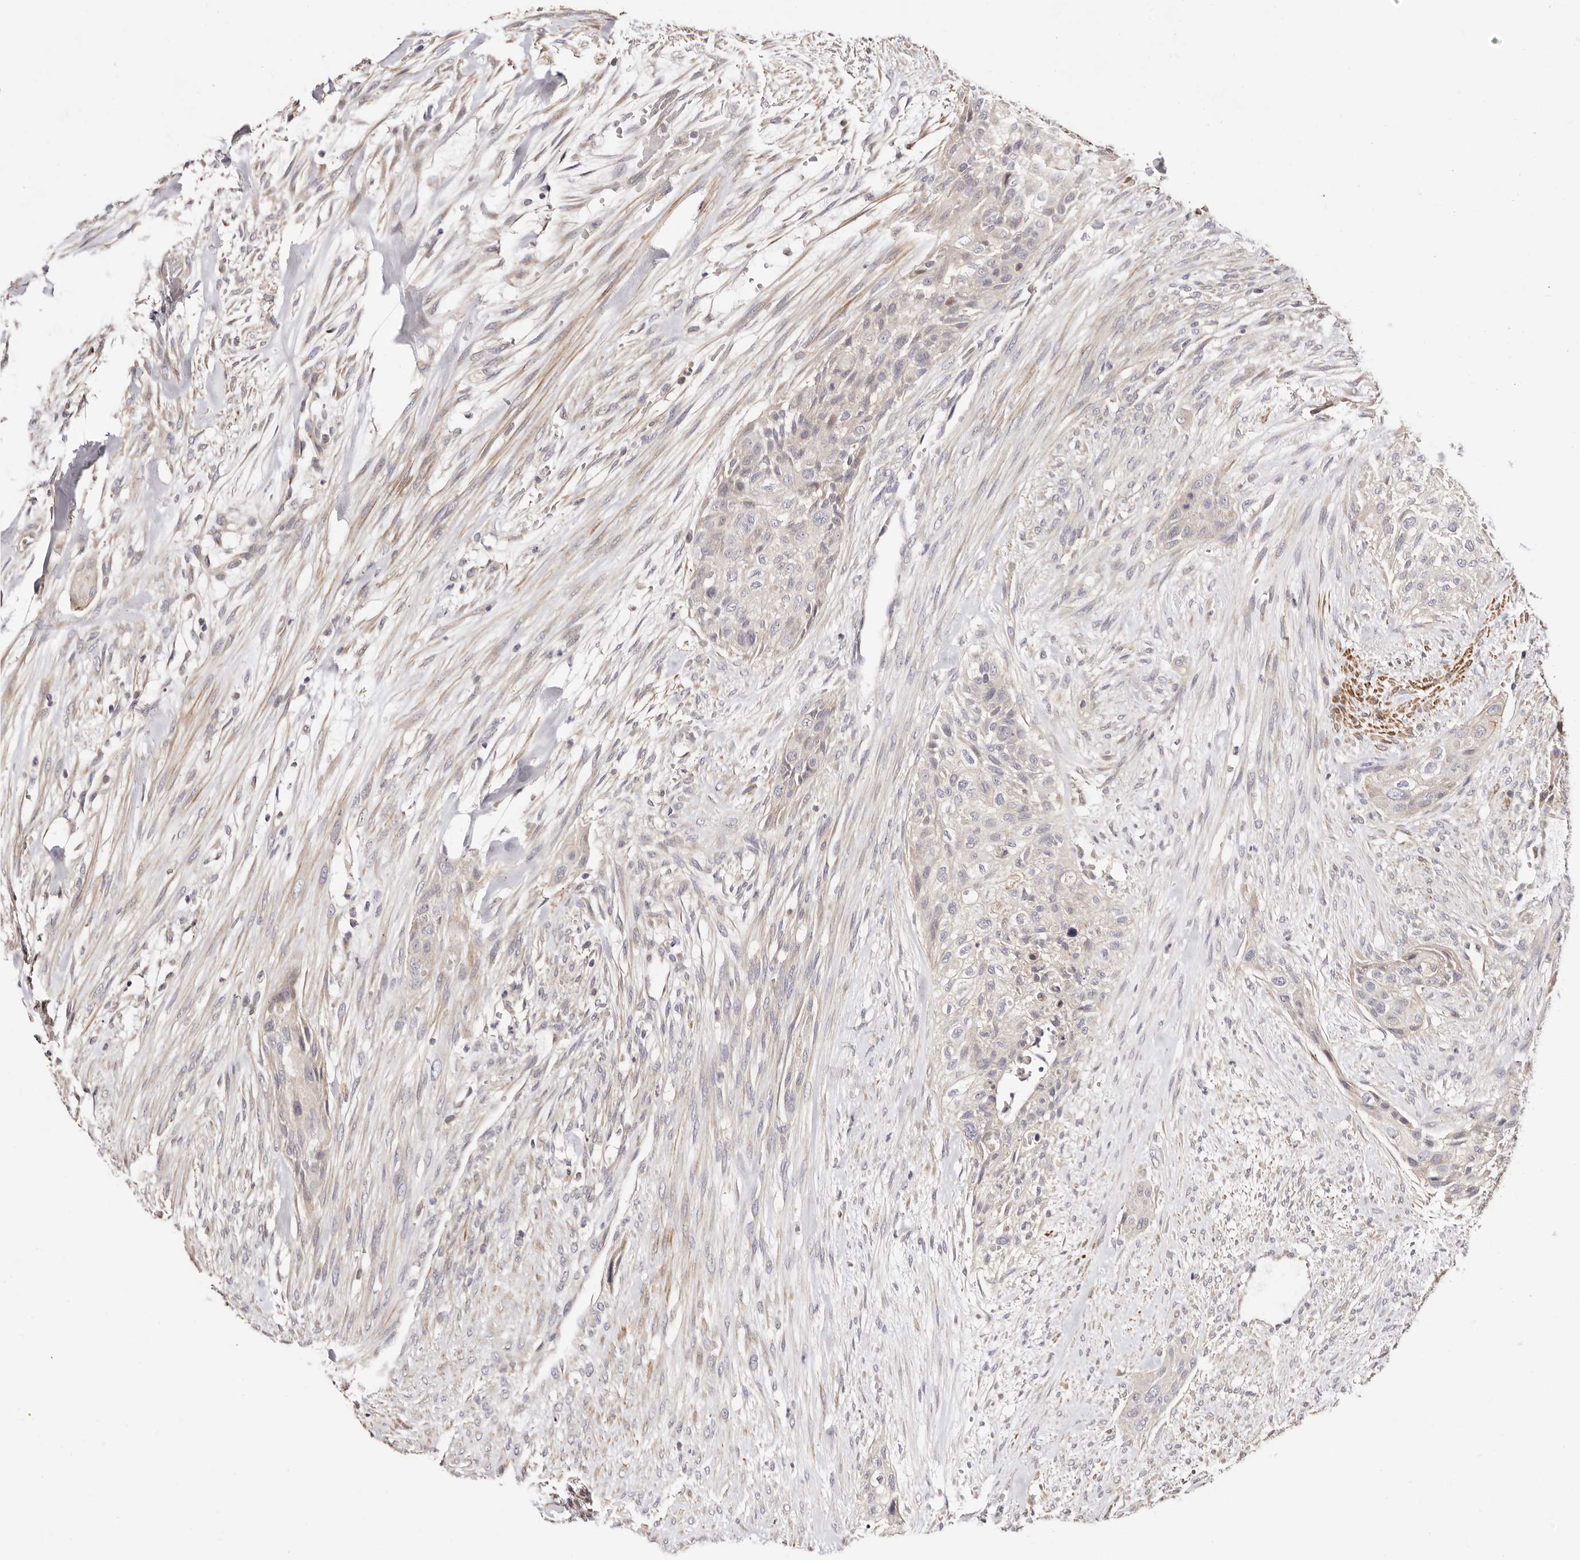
{"staining": {"intensity": "negative", "quantity": "none", "location": "none"}, "tissue": "urothelial cancer", "cell_type": "Tumor cells", "image_type": "cancer", "snomed": [{"axis": "morphology", "description": "Urothelial carcinoma, High grade"}, {"axis": "topography", "description": "Urinary bladder"}], "caption": "DAB (3,3'-diaminobenzidine) immunohistochemical staining of human urothelial cancer displays no significant expression in tumor cells.", "gene": "MAPK1", "patient": {"sex": "male", "age": 35}}